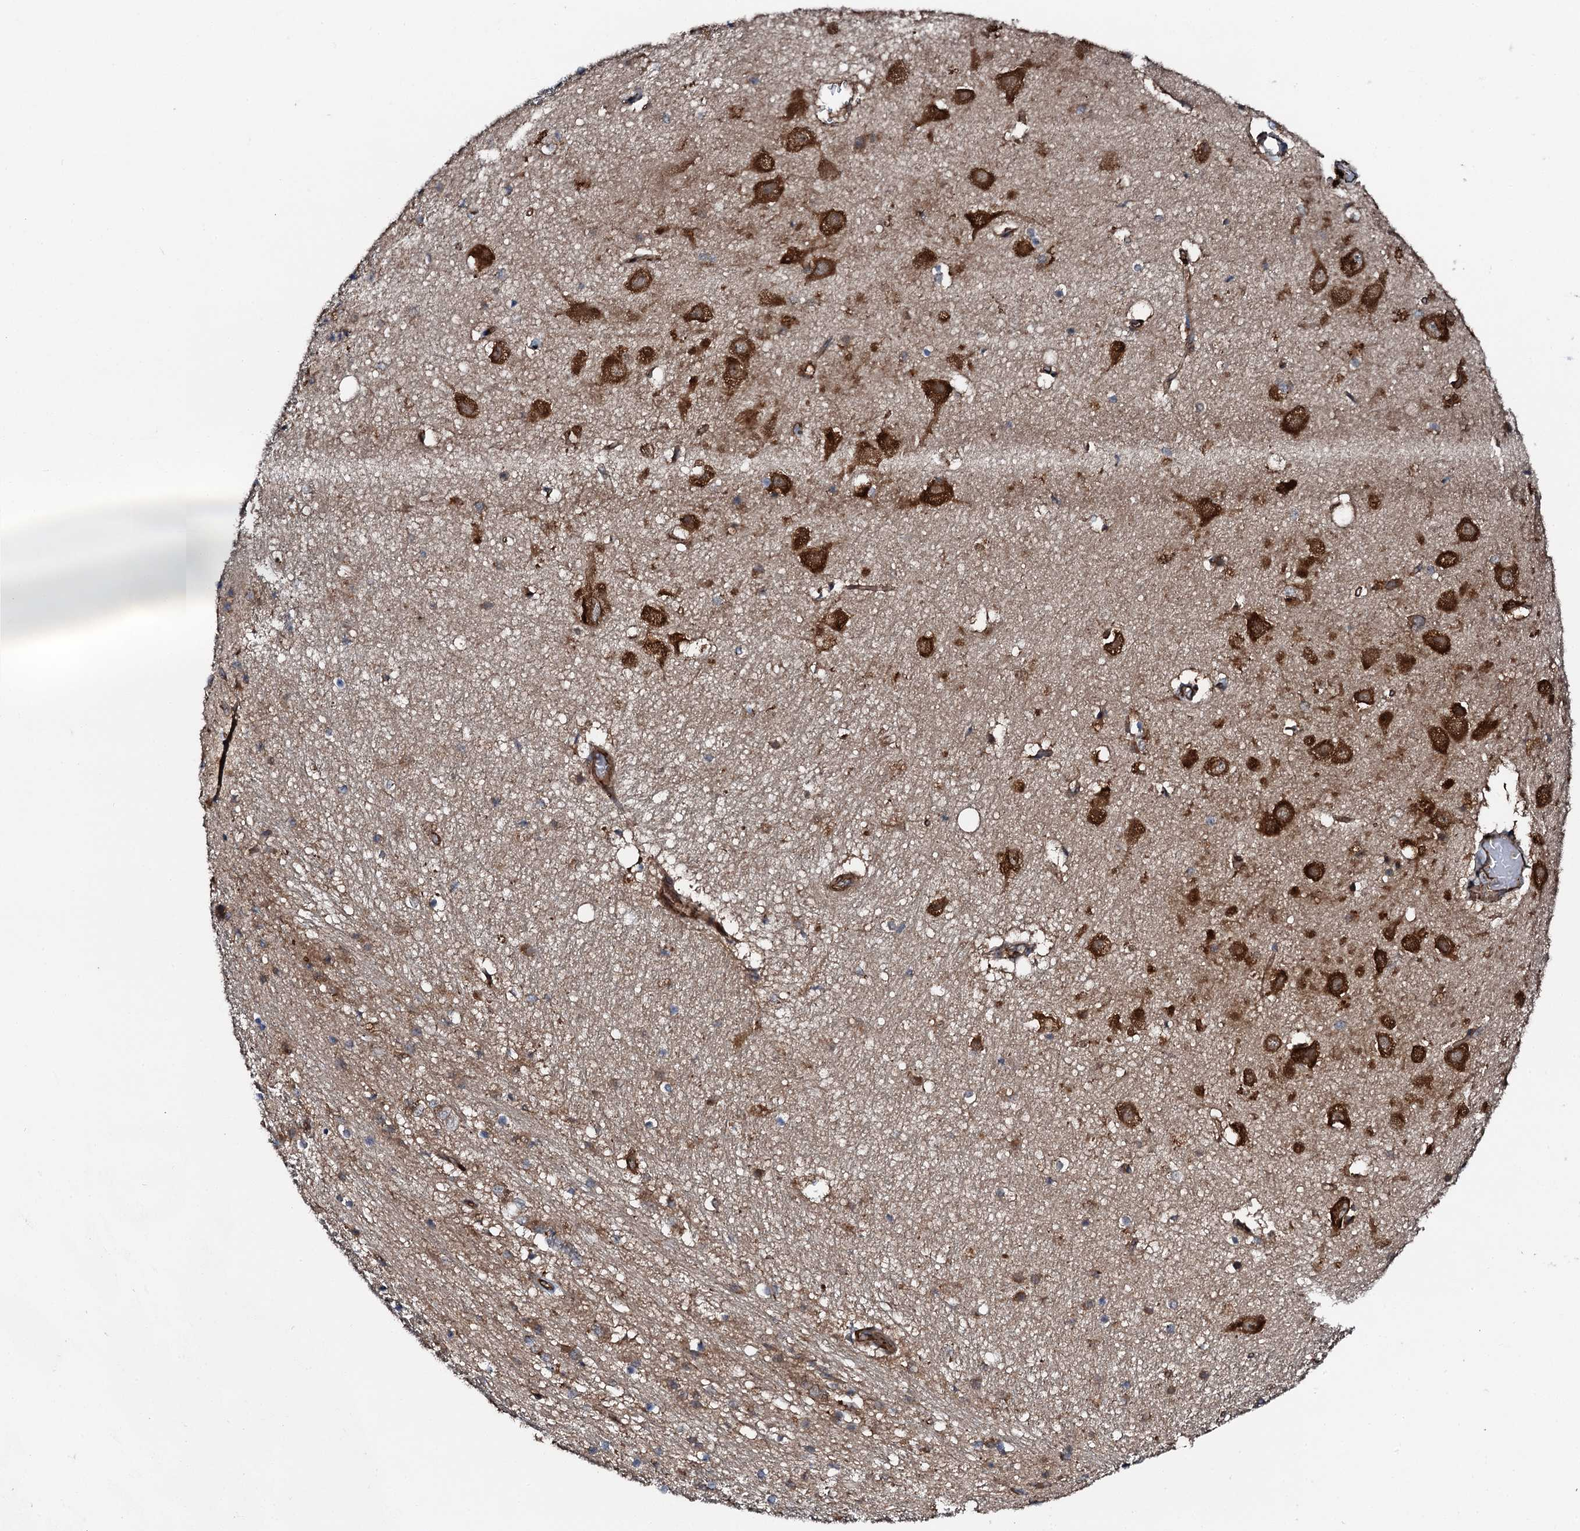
{"staining": {"intensity": "moderate", "quantity": "25%-75%", "location": "cytoplasmic/membranous"}, "tissue": "hippocampus", "cell_type": "Glial cells", "image_type": "normal", "snomed": [{"axis": "morphology", "description": "Normal tissue, NOS"}, {"axis": "topography", "description": "Hippocampus"}], "caption": "Immunohistochemistry histopathology image of benign human hippocampus stained for a protein (brown), which displays medium levels of moderate cytoplasmic/membranous positivity in about 25%-75% of glial cells.", "gene": "FLYWCH1", "patient": {"sex": "female", "age": 52}}